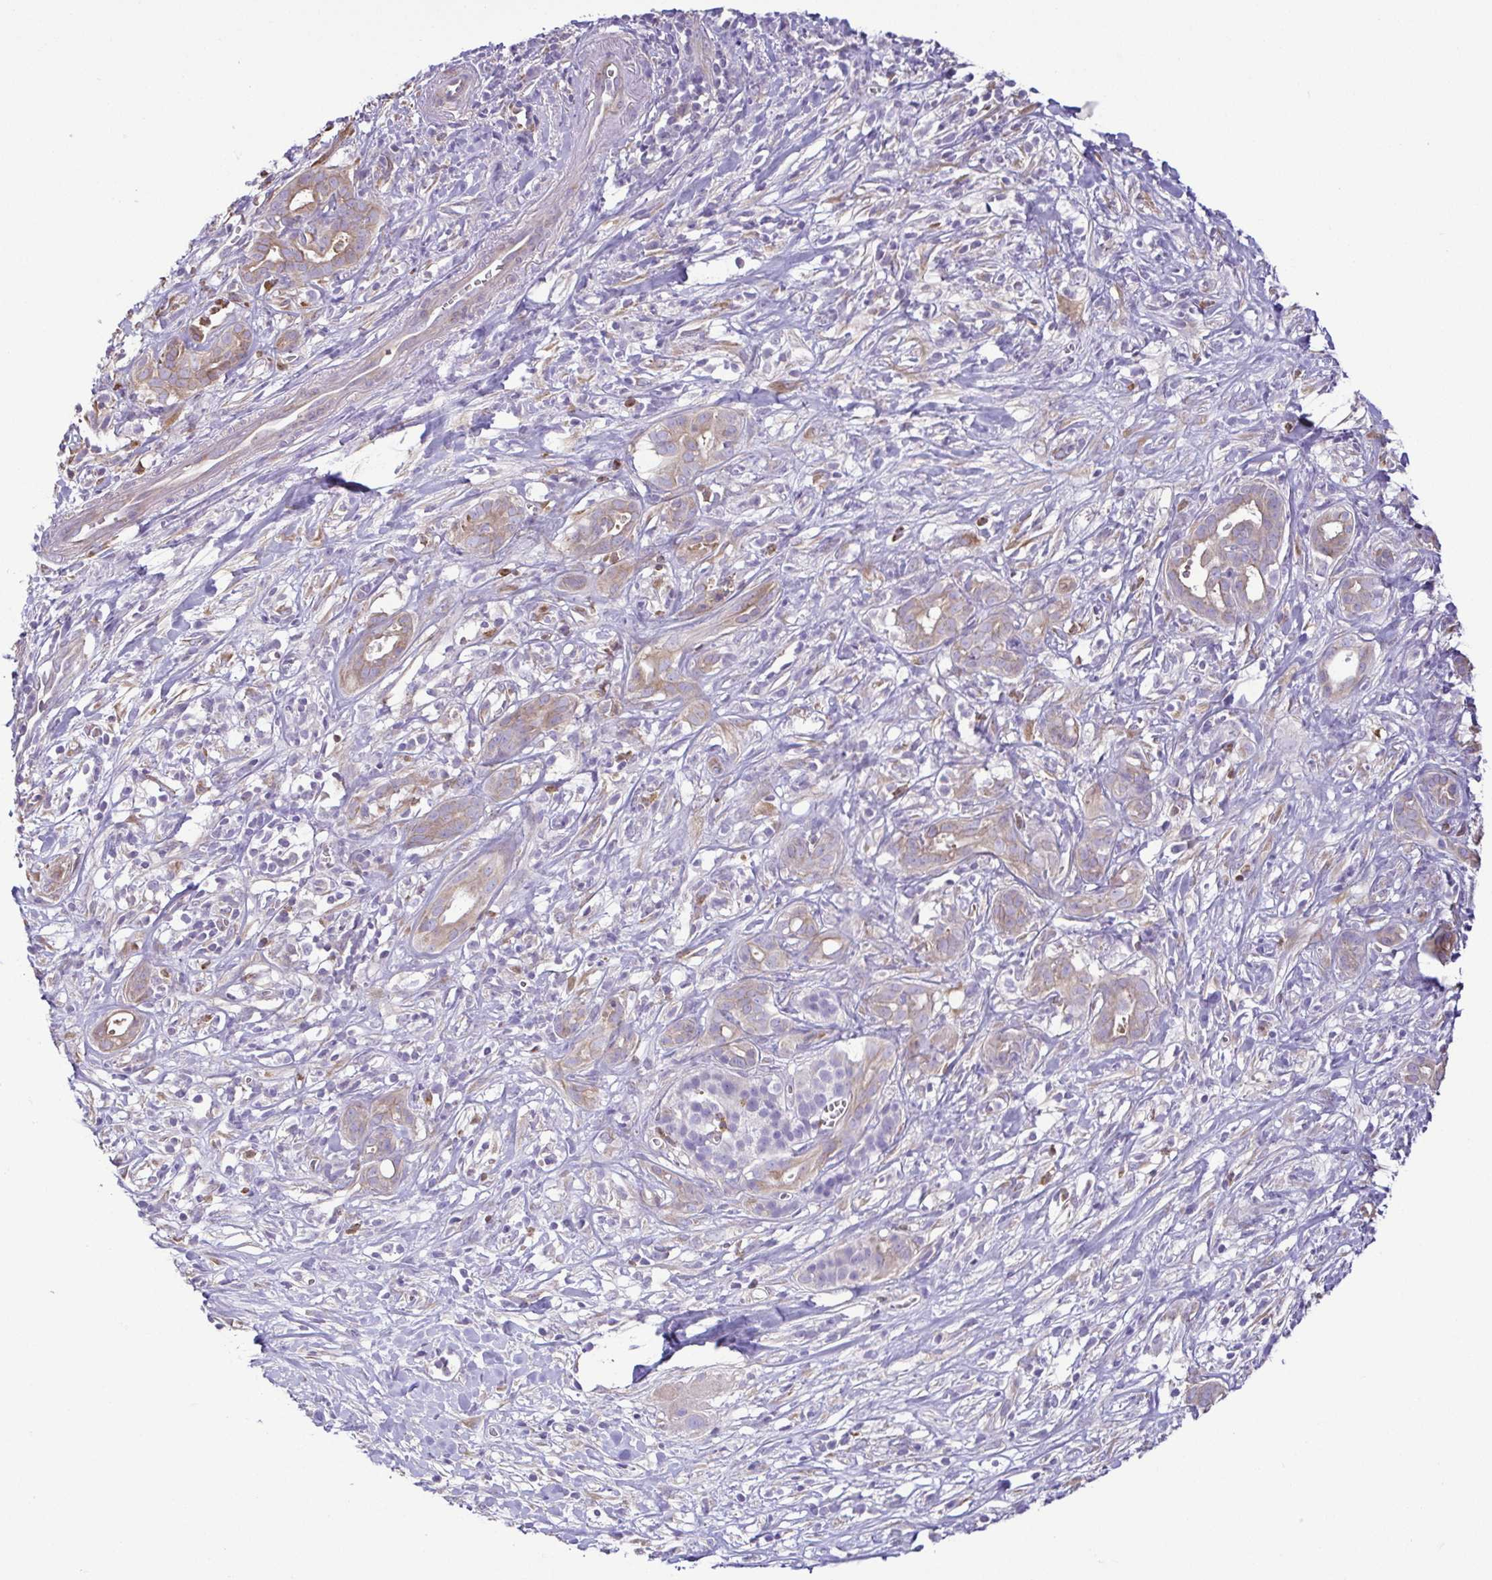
{"staining": {"intensity": "weak", "quantity": "25%-75%", "location": "cytoplasmic/membranous"}, "tissue": "pancreatic cancer", "cell_type": "Tumor cells", "image_type": "cancer", "snomed": [{"axis": "morphology", "description": "Adenocarcinoma, NOS"}, {"axis": "topography", "description": "Pancreas"}], "caption": "Protein analysis of pancreatic cancer (adenocarcinoma) tissue exhibits weak cytoplasmic/membranous staining in approximately 25%-75% of tumor cells.", "gene": "MYL10", "patient": {"sex": "male", "age": 61}}